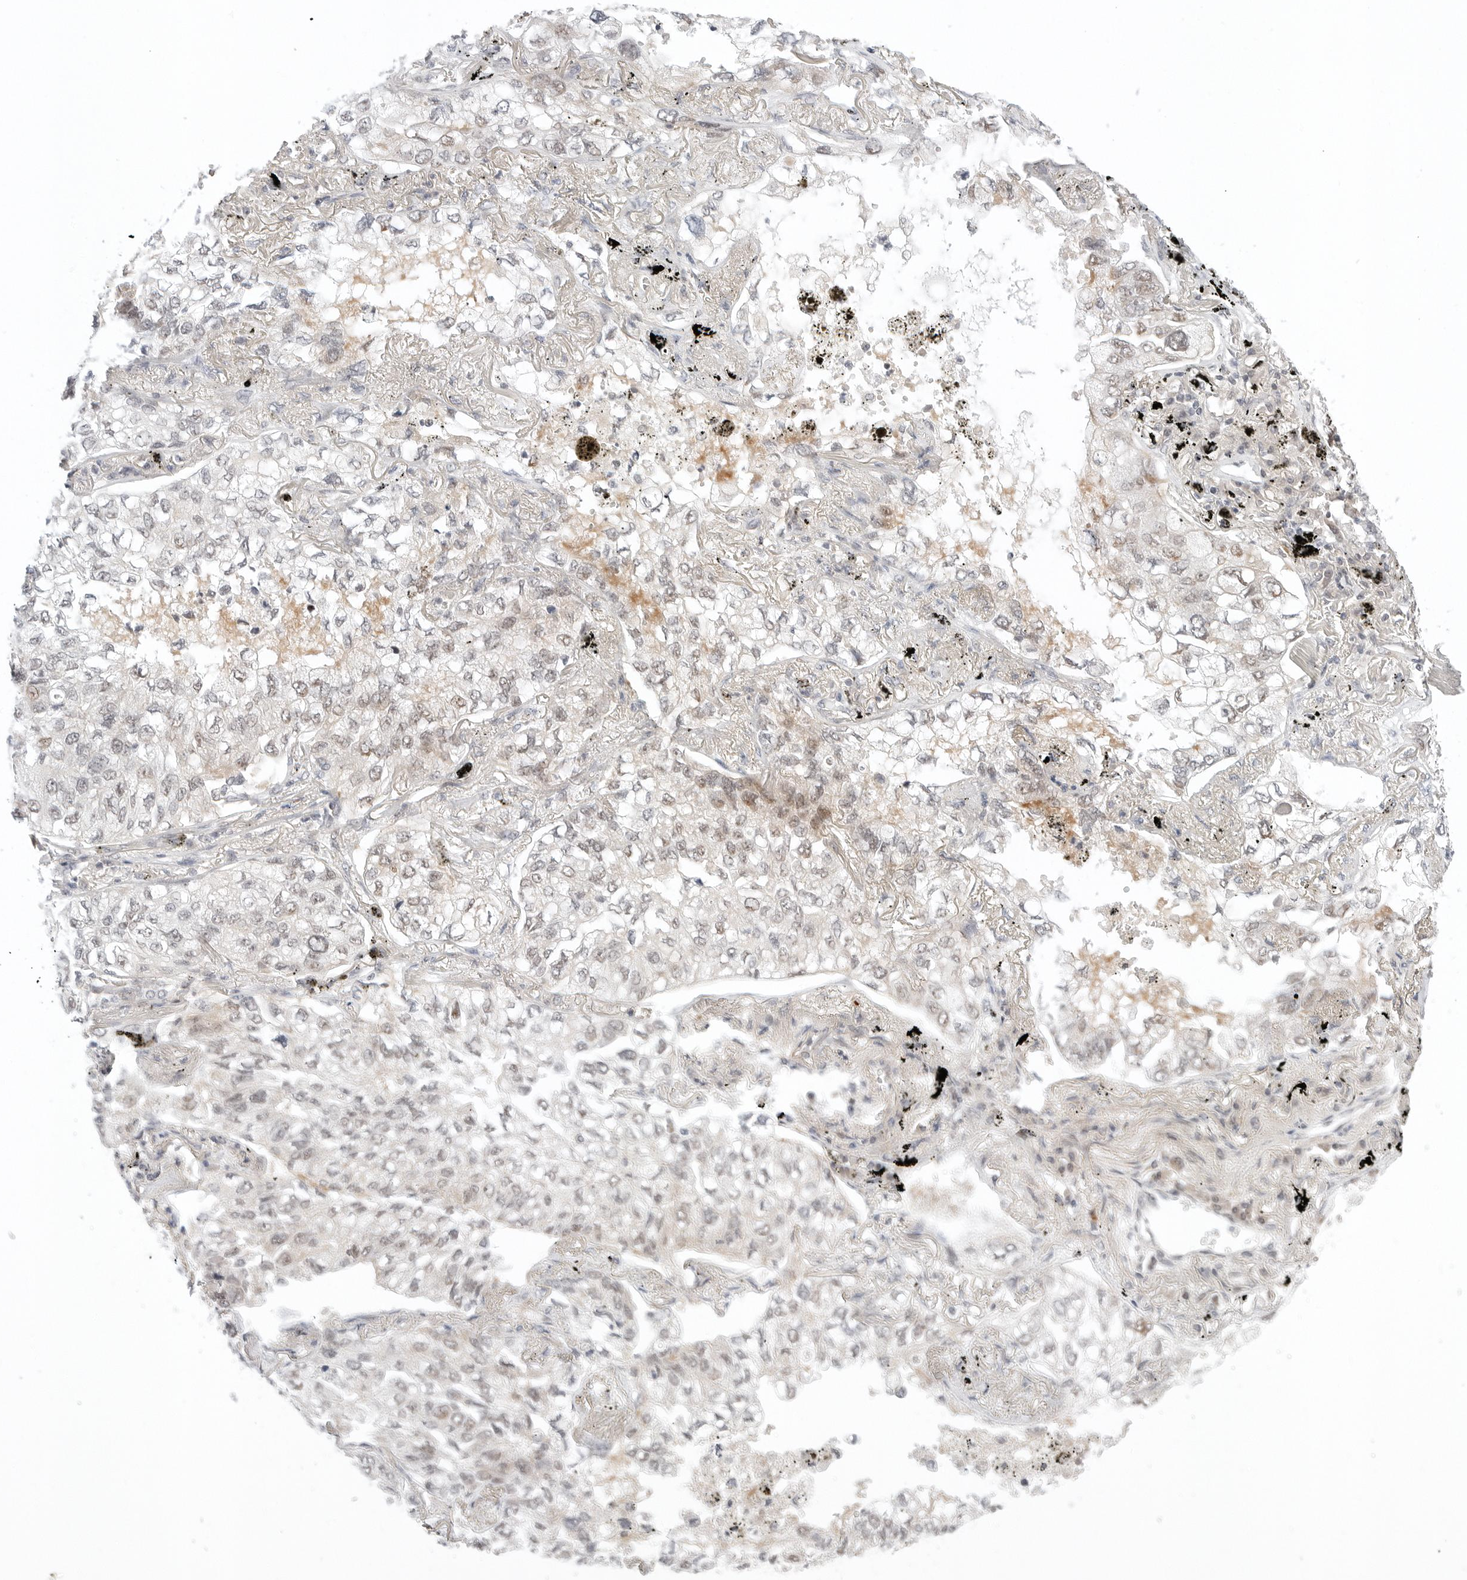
{"staining": {"intensity": "weak", "quantity": "25%-75%", "location": "nuclear"}, "tissue": "lung cancer", "cell_type": "Tumor cells", "image_type": "cancer", "snomed": [{"axis": "morphology", "description": "Adenocarcinoma, NOS"}, {"axis": "topography", "description": "Lung"}], "caption": "Human adenocarcinoma (lung) stained with a brown dye shows weak nuclear positive expression in about 25%-75% of tumor cells.", "gene": "TSEN2", "patient": {"sex": "male", "age": 65}}